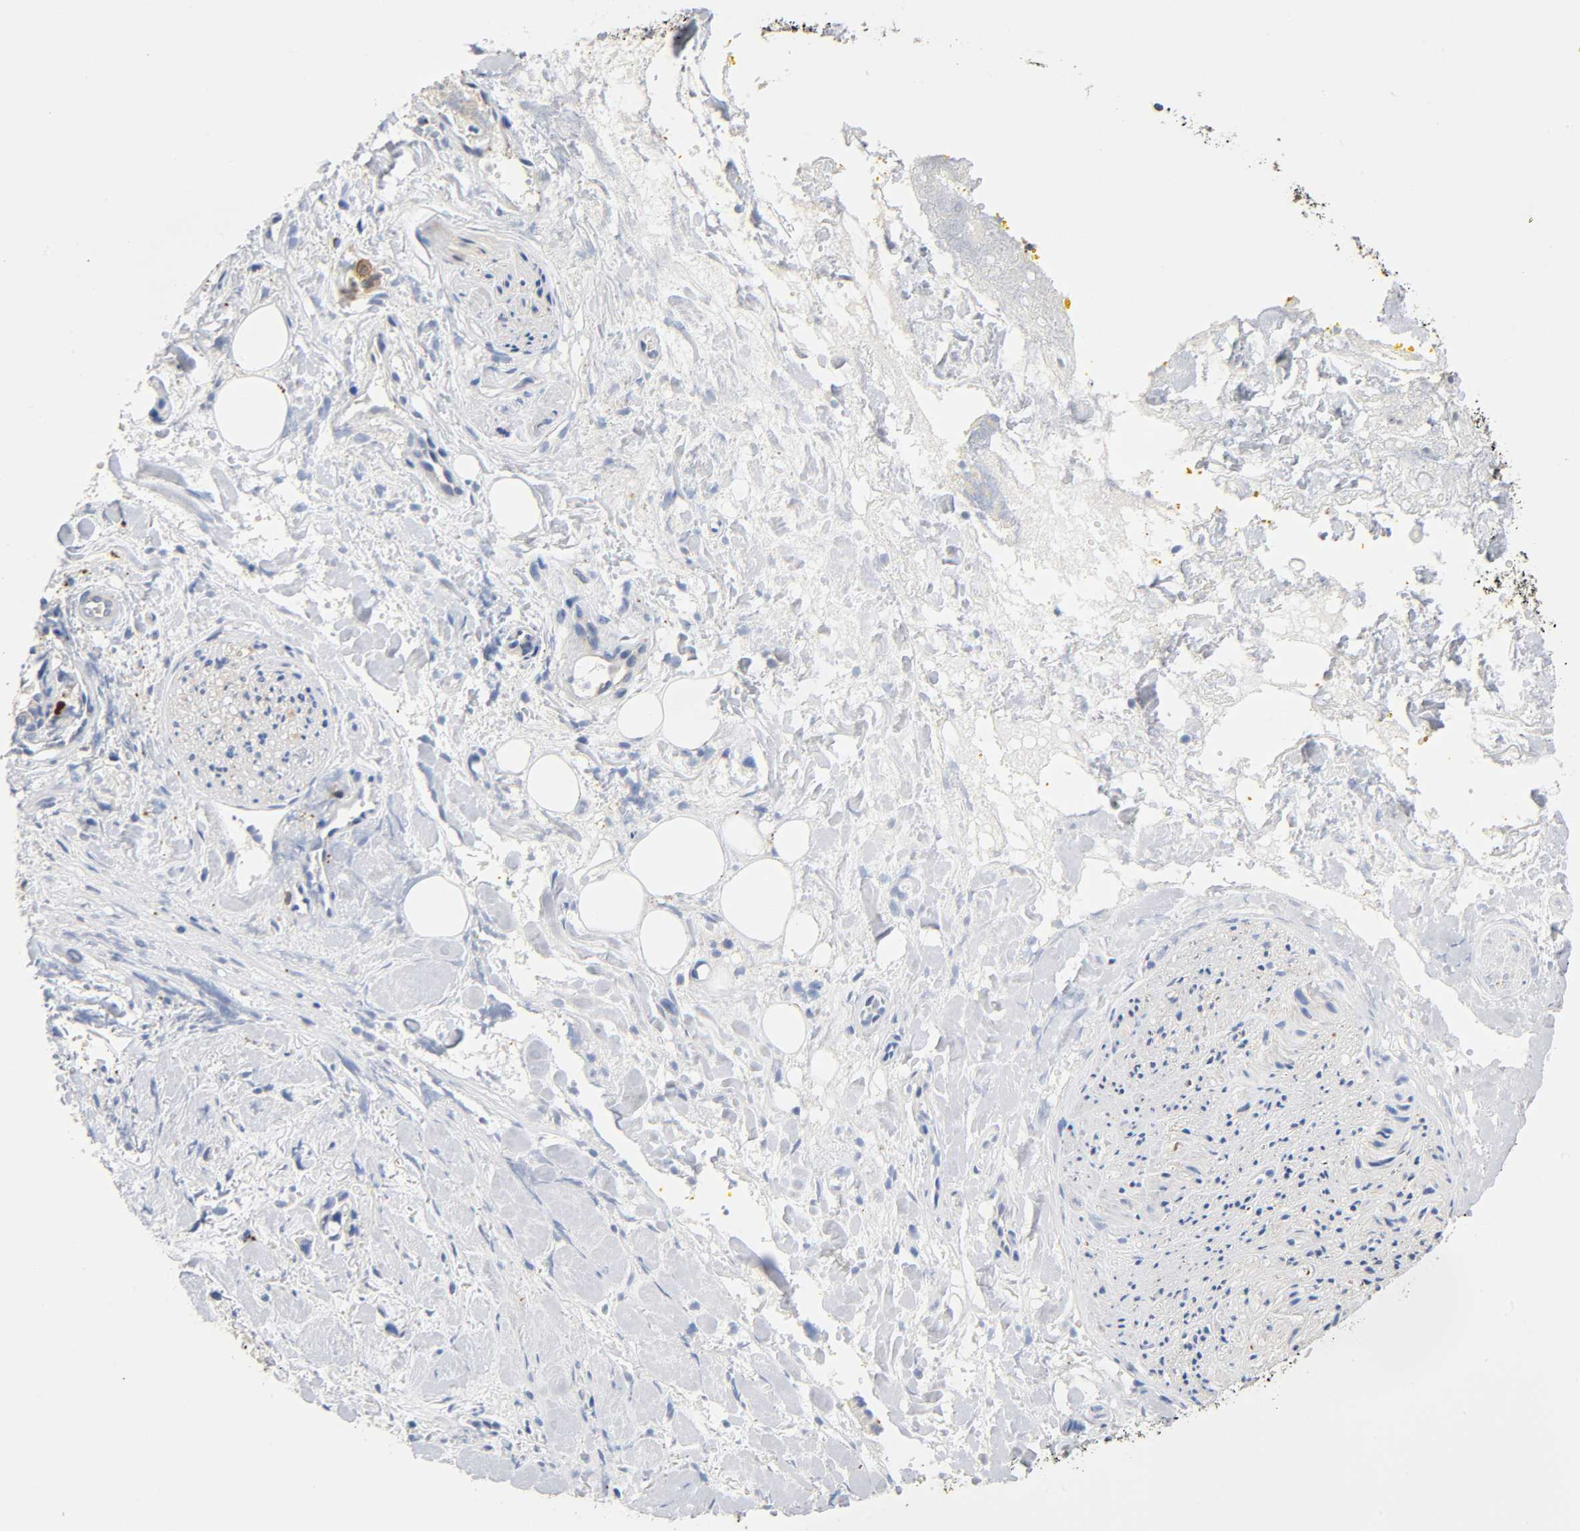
{"staining": {"intensity": "negative", "quantity": "none", "location": "none"}, "tissue": "pancreatic cancer", "cell_type": "Tumor cells", "image_type": "cancer", "snomed": [{"axis": "morphology", "description": "Adenocarcinoma, NOS"}, {"axis": "topography", "description": "Pancreas"}], "caption": "Pancreatic cancer was stained to show a protein in brown. There is no significant expression in tumor cells.", "gene": "UCKL1", "patient": {"sex": "male", "age": 70}}